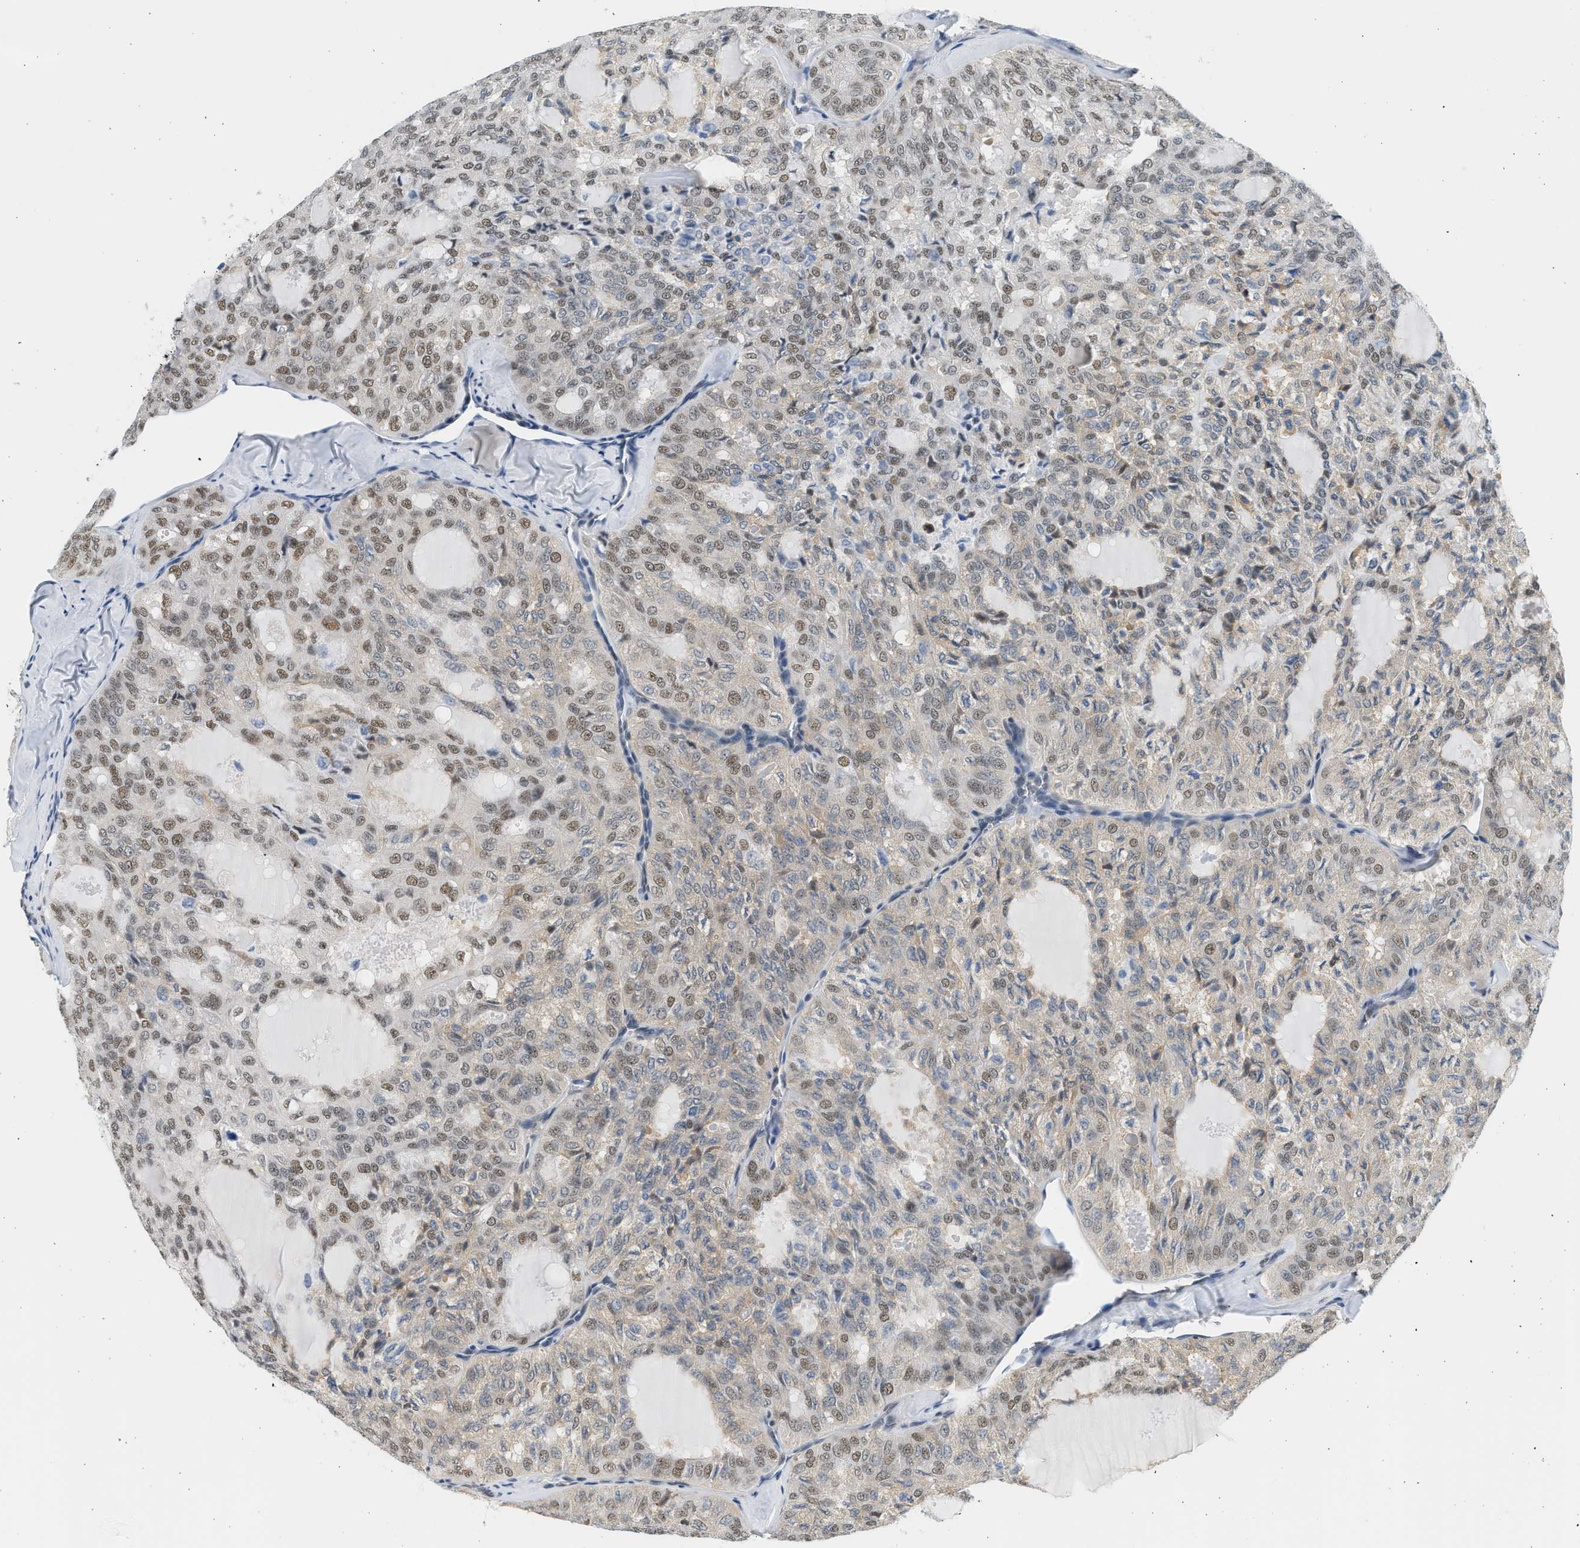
{"staining": {"intensity": "weak", "quantity": ">75%", "location": "nuclear"}, "tissue": "thyroid cancer", "cell_type": "Tumor cells", "image_type": "cancer", "snomed": [{"axis": "morphology", "description": "Follicular adenoma carcinoma, NOS"}, {"axis": "topography", "description": "Thyroid gland"}], "caption": "This is a micrograph of IHC staining of thyroid cancer (follicular adenoma carcinoma), which shows weak positivity in the nuclear of tumor cells.", "gene": "HIPK1", "patient": {"sex": "male", "age": 75}}